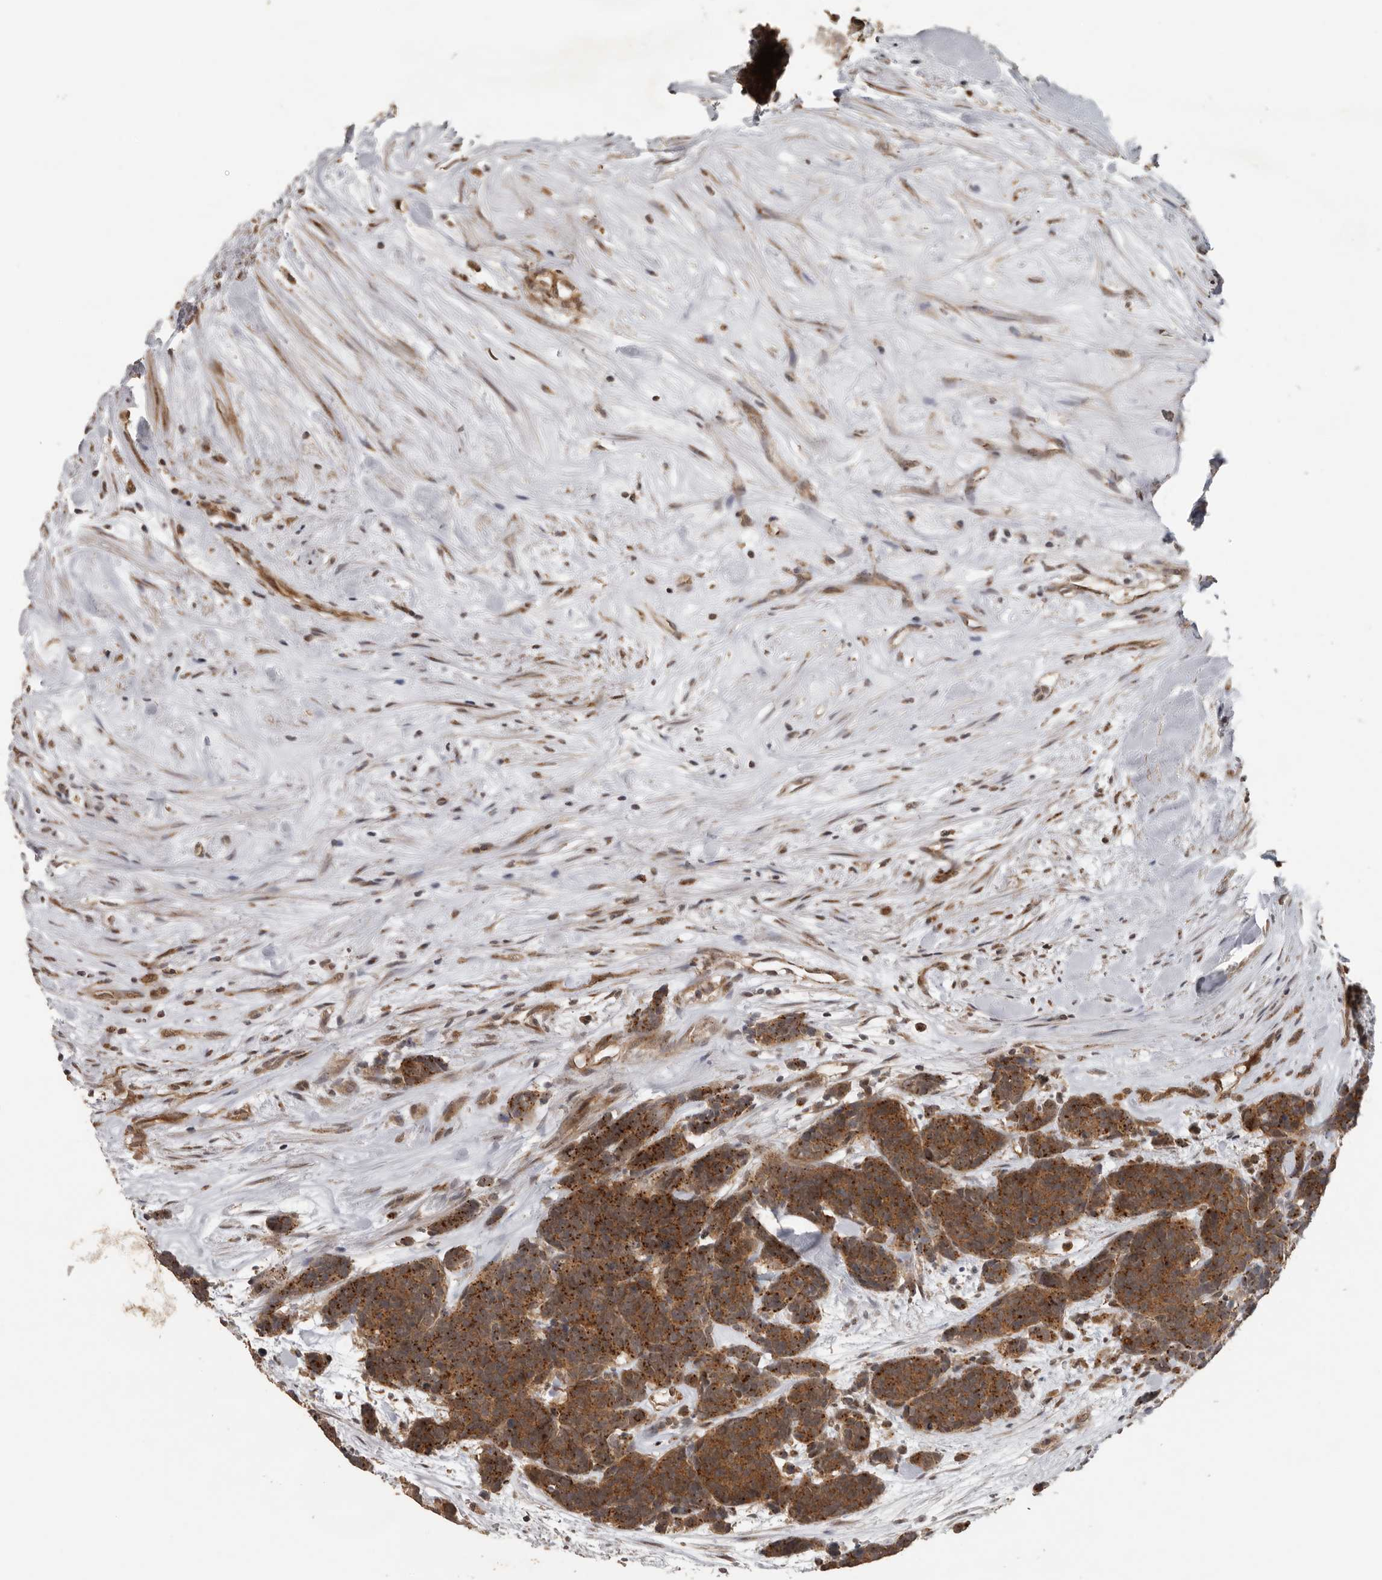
{"staining": {"intensity": "strong", "quantity": ">75%", "location": "cytoplasmic/membranous"}, "tissue": "carcinoid", "cell_type": "Tumor cells", "image_type": "cancer", "snomed": [{"axis": "morphology", "description": "Carcinoma, NOS"}, {"axis": "morphology", "description": "Carcinoid, malignant, NOS"}, {"axis": "topography", "description": "Urinary bladder"}], "caption": "Tumor cells display high levels of strong cytoplasmic/membranous staining in approximately >75% of cells in human malignant carcinoid. Nuclei are stained in blue.", "gene": "CEP350", "patient": {"sex": "male", "age": 57}}